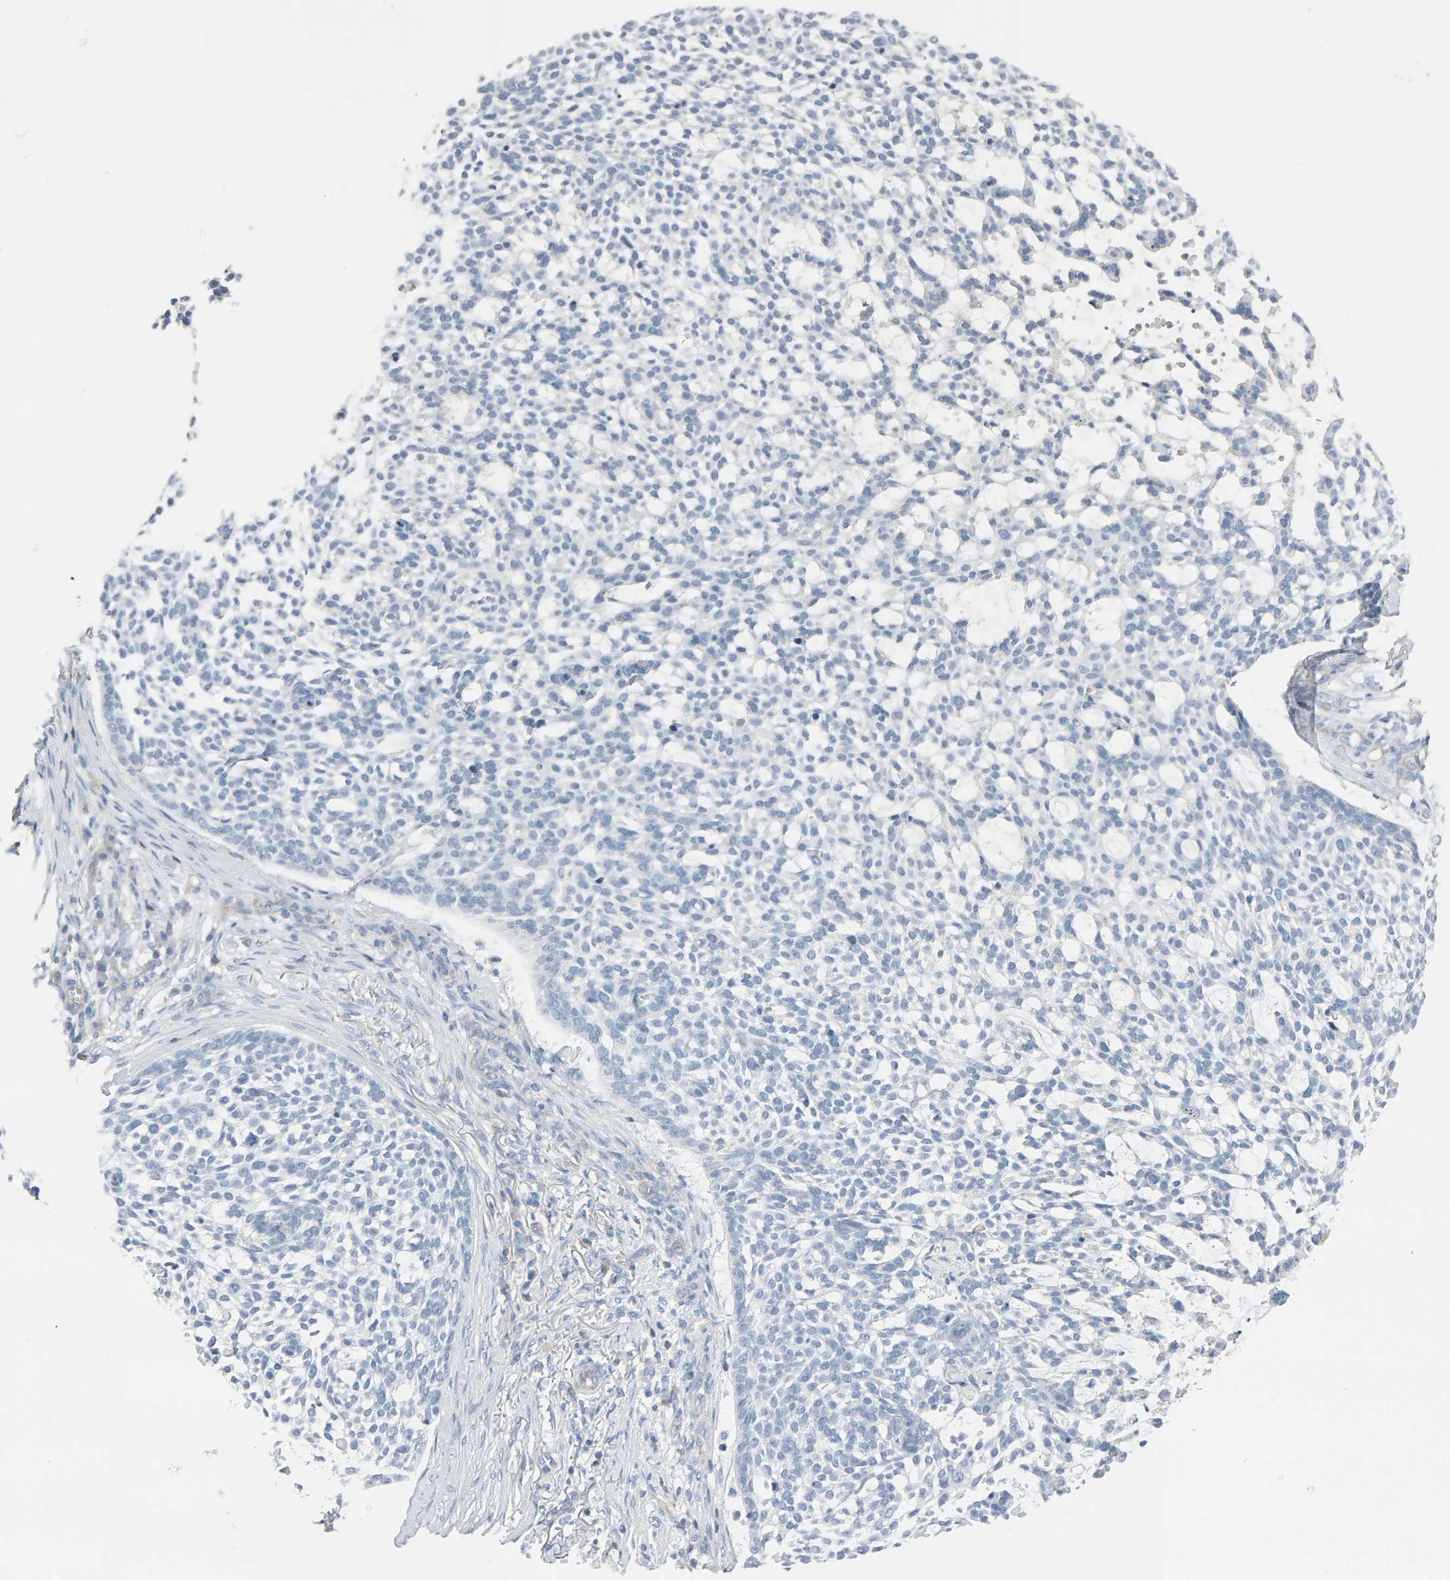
{"staining": {"intensity": "negative", "quantity": "none", "location": "none"}, "tissue": "skin cancer", "cell_type": "Tumor cells", "image_type": "cancer", "snomed": [{"axis": "morphology", "description": "Basal cell carcinoma"}, {"axis": "topography", "description": "Skin"}], "caption": "DAB immunohistochemical staining of skin cancer demonstrates no significant expression in tumor cells.", "gene": "FYN", "patient": {"sex": "female", "age": 64}}